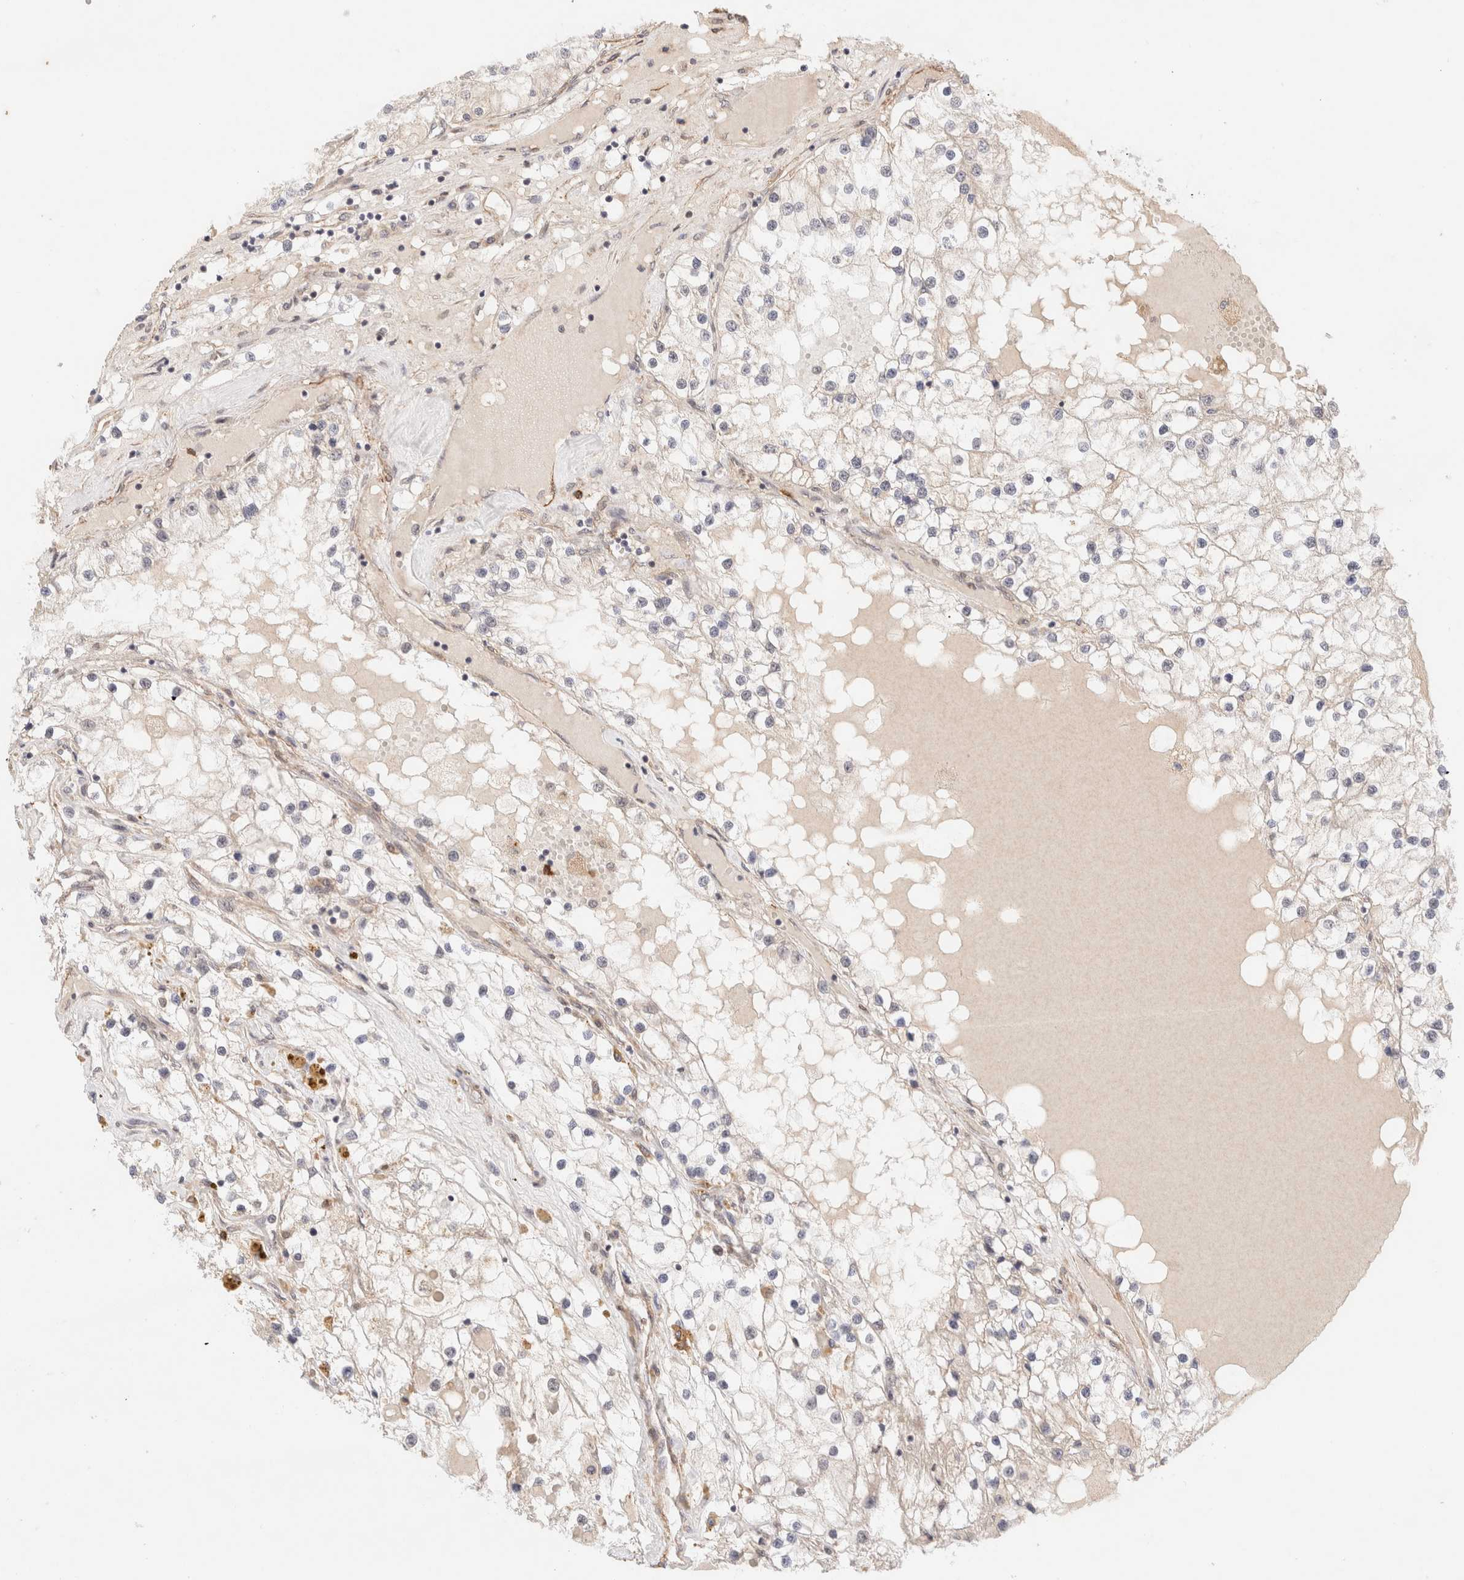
{"staining": {"intensity": "negative", "quantity": "none", "location": "none"}, "tissue": "renal cancer", "cell_type": "Tumor cells", "image_type": "cancer", "snomed": [{"axis": "morphology", "description": "Adenocarcinoma, NOS"}, {"axis": "topography", "description": "Kidney"}], "caption": "Renal adenocarcinoma stained for a protein using immunohistochemistry exhibits no expression tumor cells.", "gene": "BRPF3", "patient": {"sex": "male", "age": 68}}